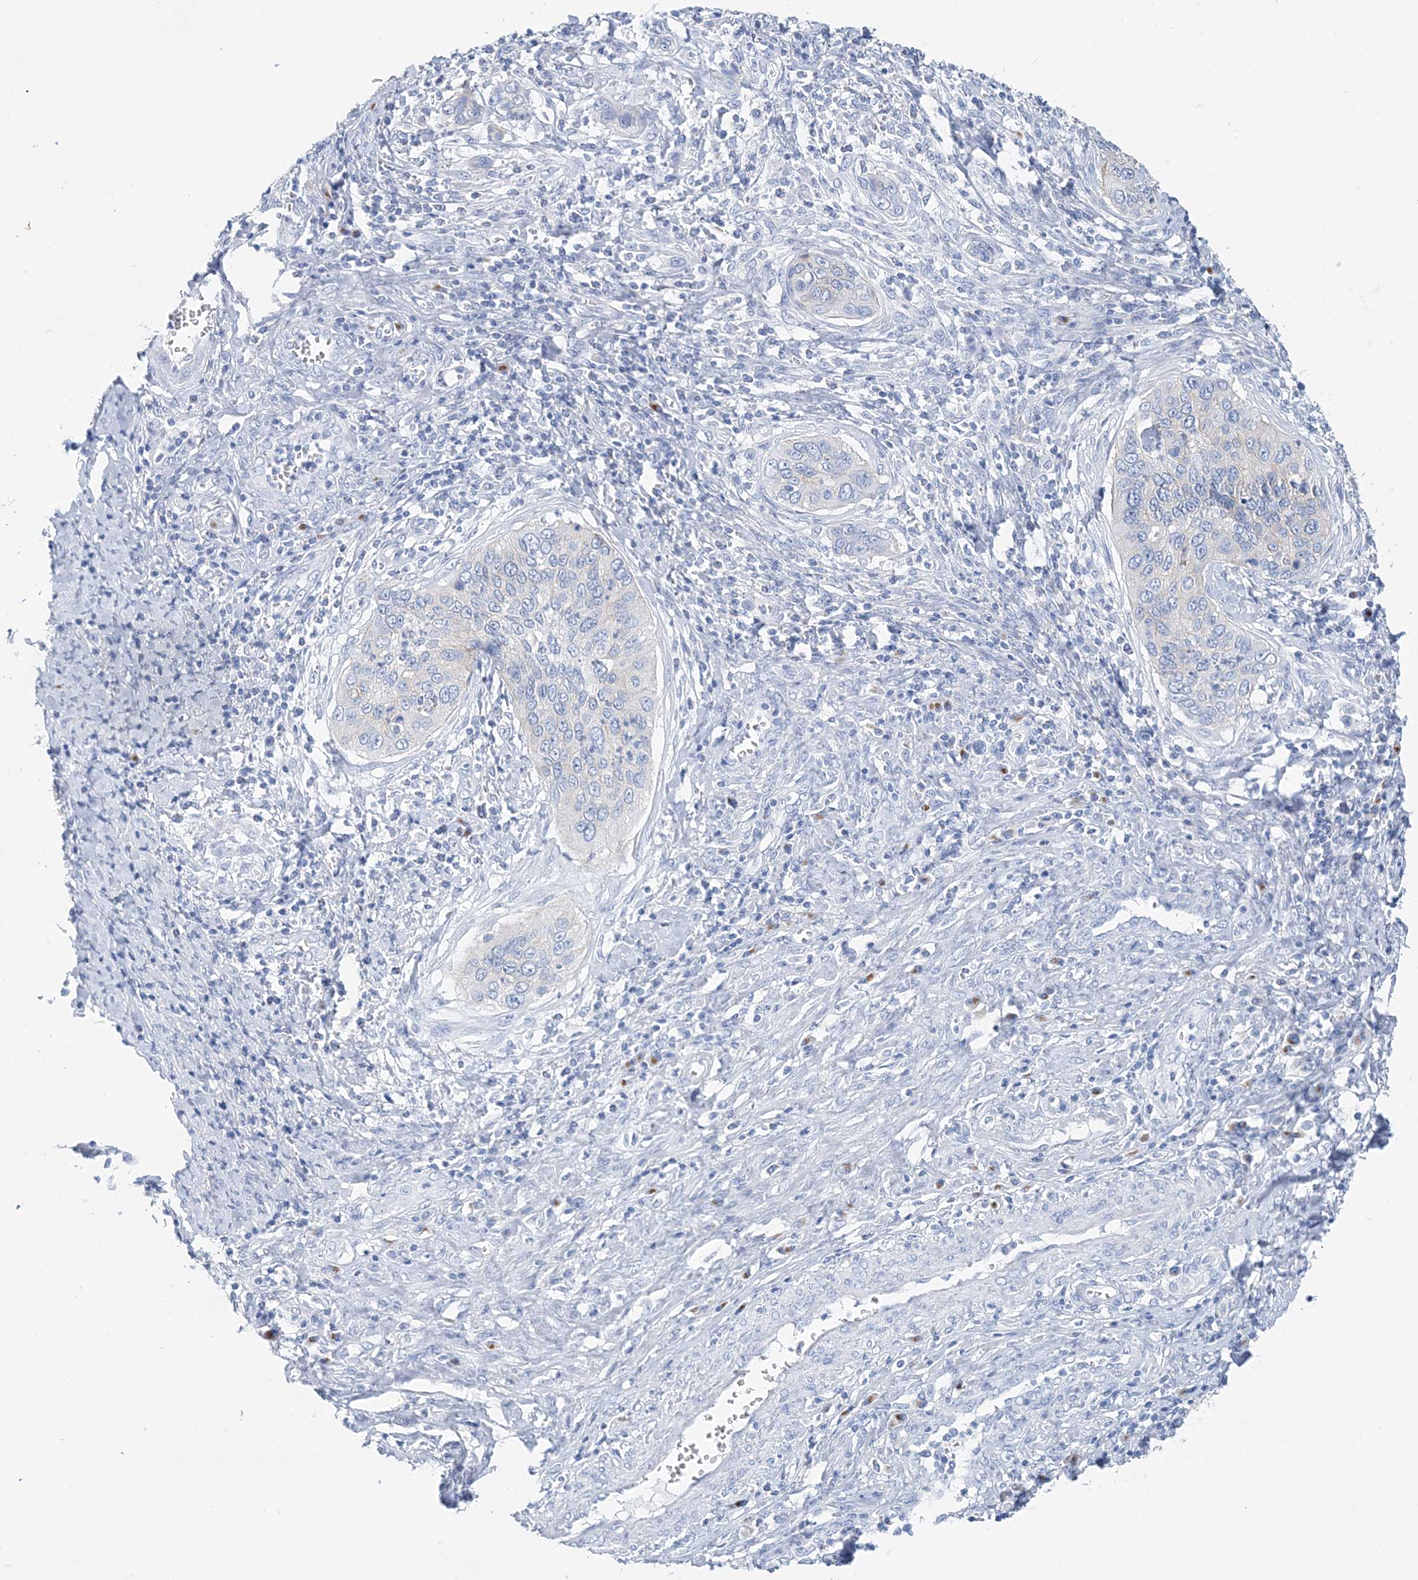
{"staining": {"intensity": "weak", "quantity": "25%-75%", "location": "cytoplasmic/membranous"}, "tissue": "cervical cancer", "cell_type": "Tumor cells", "image_type": "cancer", "snomed": [{"axis": "morphology", "description": "Squamous cell carcinoma, NOS"}, {"axis": "topography", "description": "Cervix"}], "caption": "A photomicrograph showing weak cytoplasmic/membranous staining in approximately 25%-75% of tumor cells in cervical squamous cell carcinoma, as visualized by brown immunohistochemical staining.", "gene": "SLC5A6", "patient": {"sex": "female", "age": 53}}